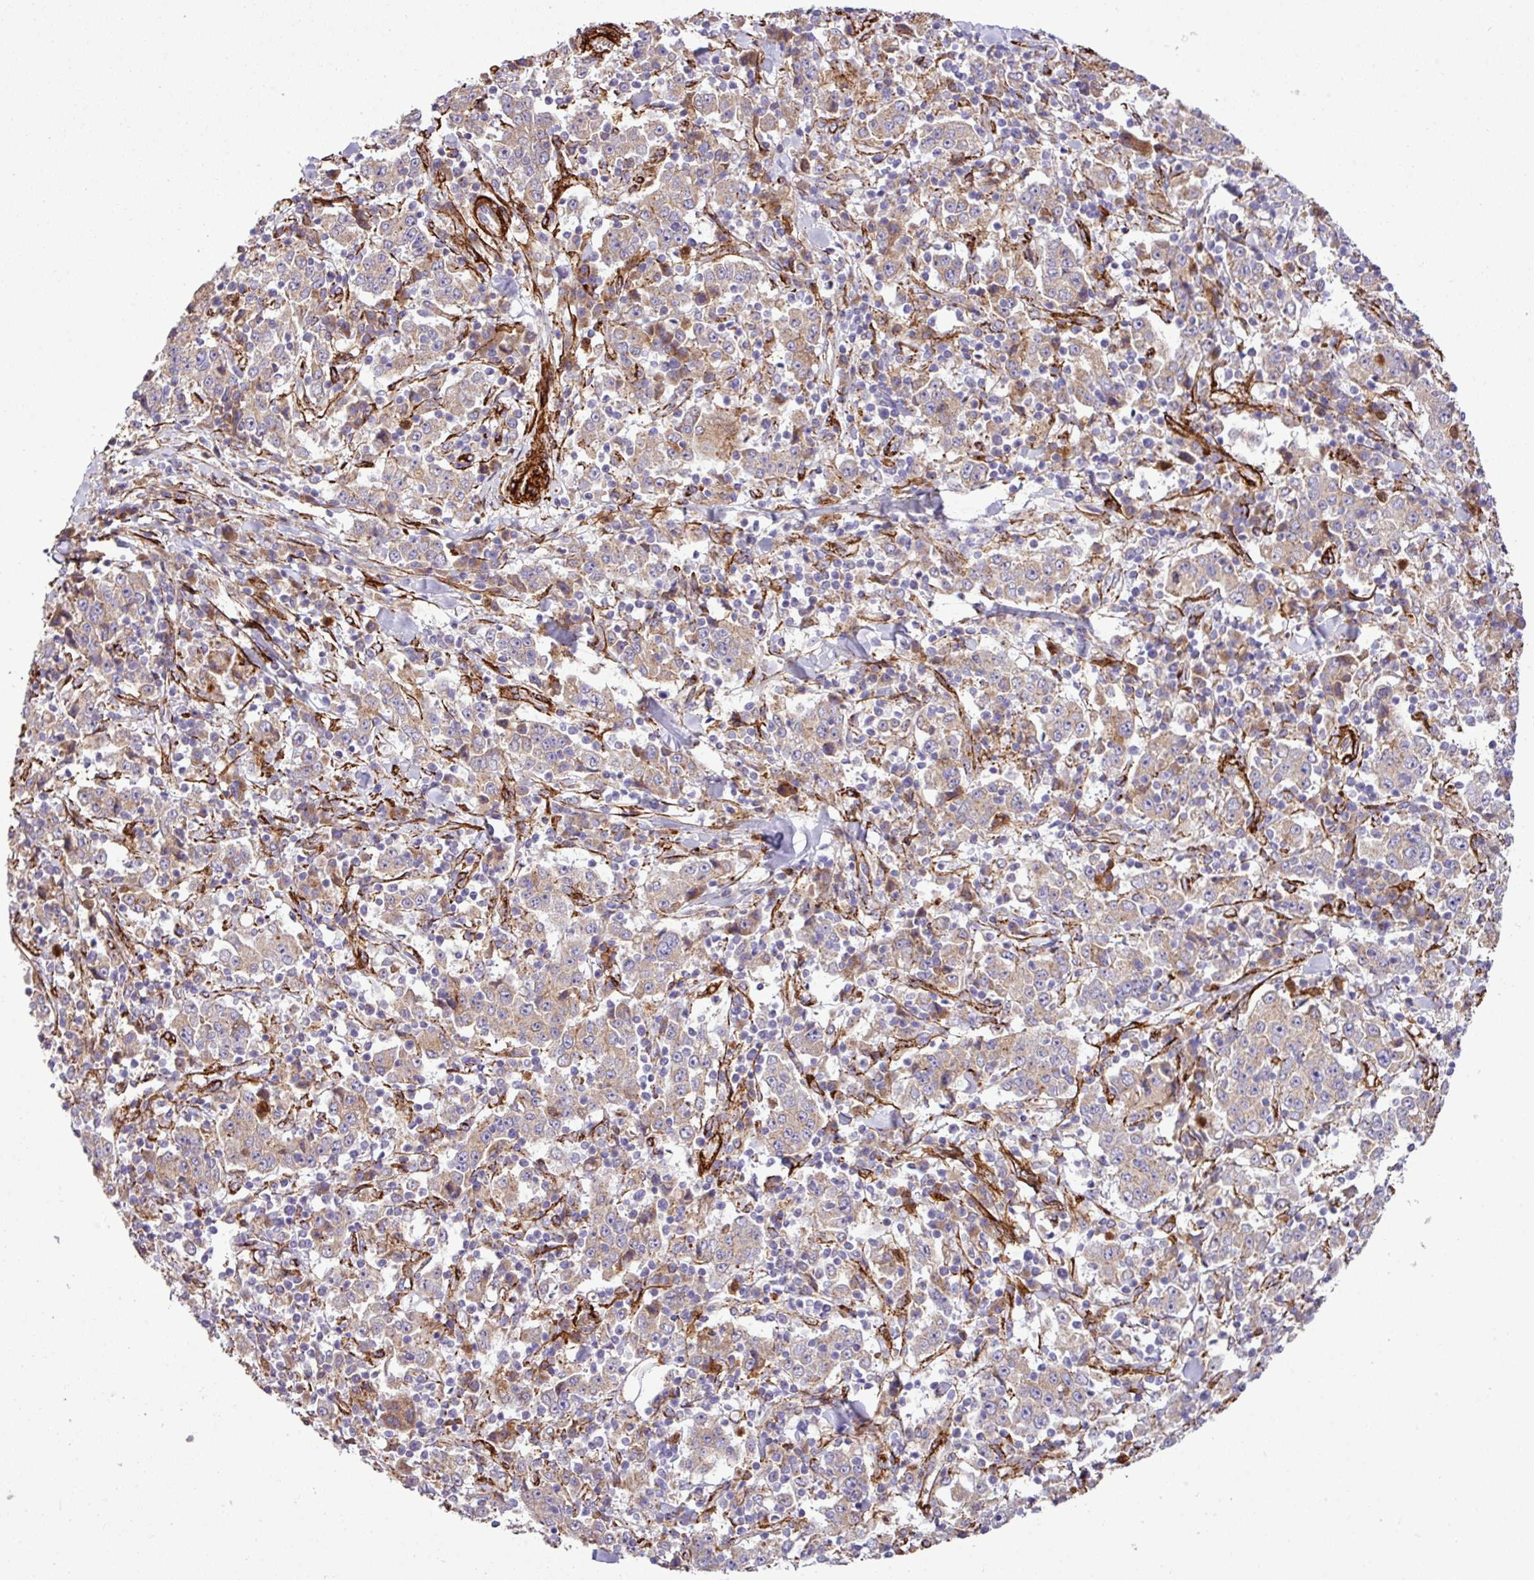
{"staining": {"intensity": "weak", "quantity": ">75%", "location": "cytoplasmic/membranous"}, "tissue": "stomach cancer", "cell_type": "Tumor cells", "image_type": "cancer", "snomed": [{"axis": "morphology", "description": "Normal tissue, NOS"}, {"axis": "morphology", "description": "Adenocarcinoma, NOS"}, {"axis": "topography", "description": "Stomach, upper"}, {"axis": "topography", "description": "Stomach"}], "caption": "Immunohistochemical staining of stomach cancer exhibits weak cytoplasmic/membranous protein expression in about >75% of tumor cells.", "gene": "FAM47E", "patient": {"sex": "male", "age": 59}}